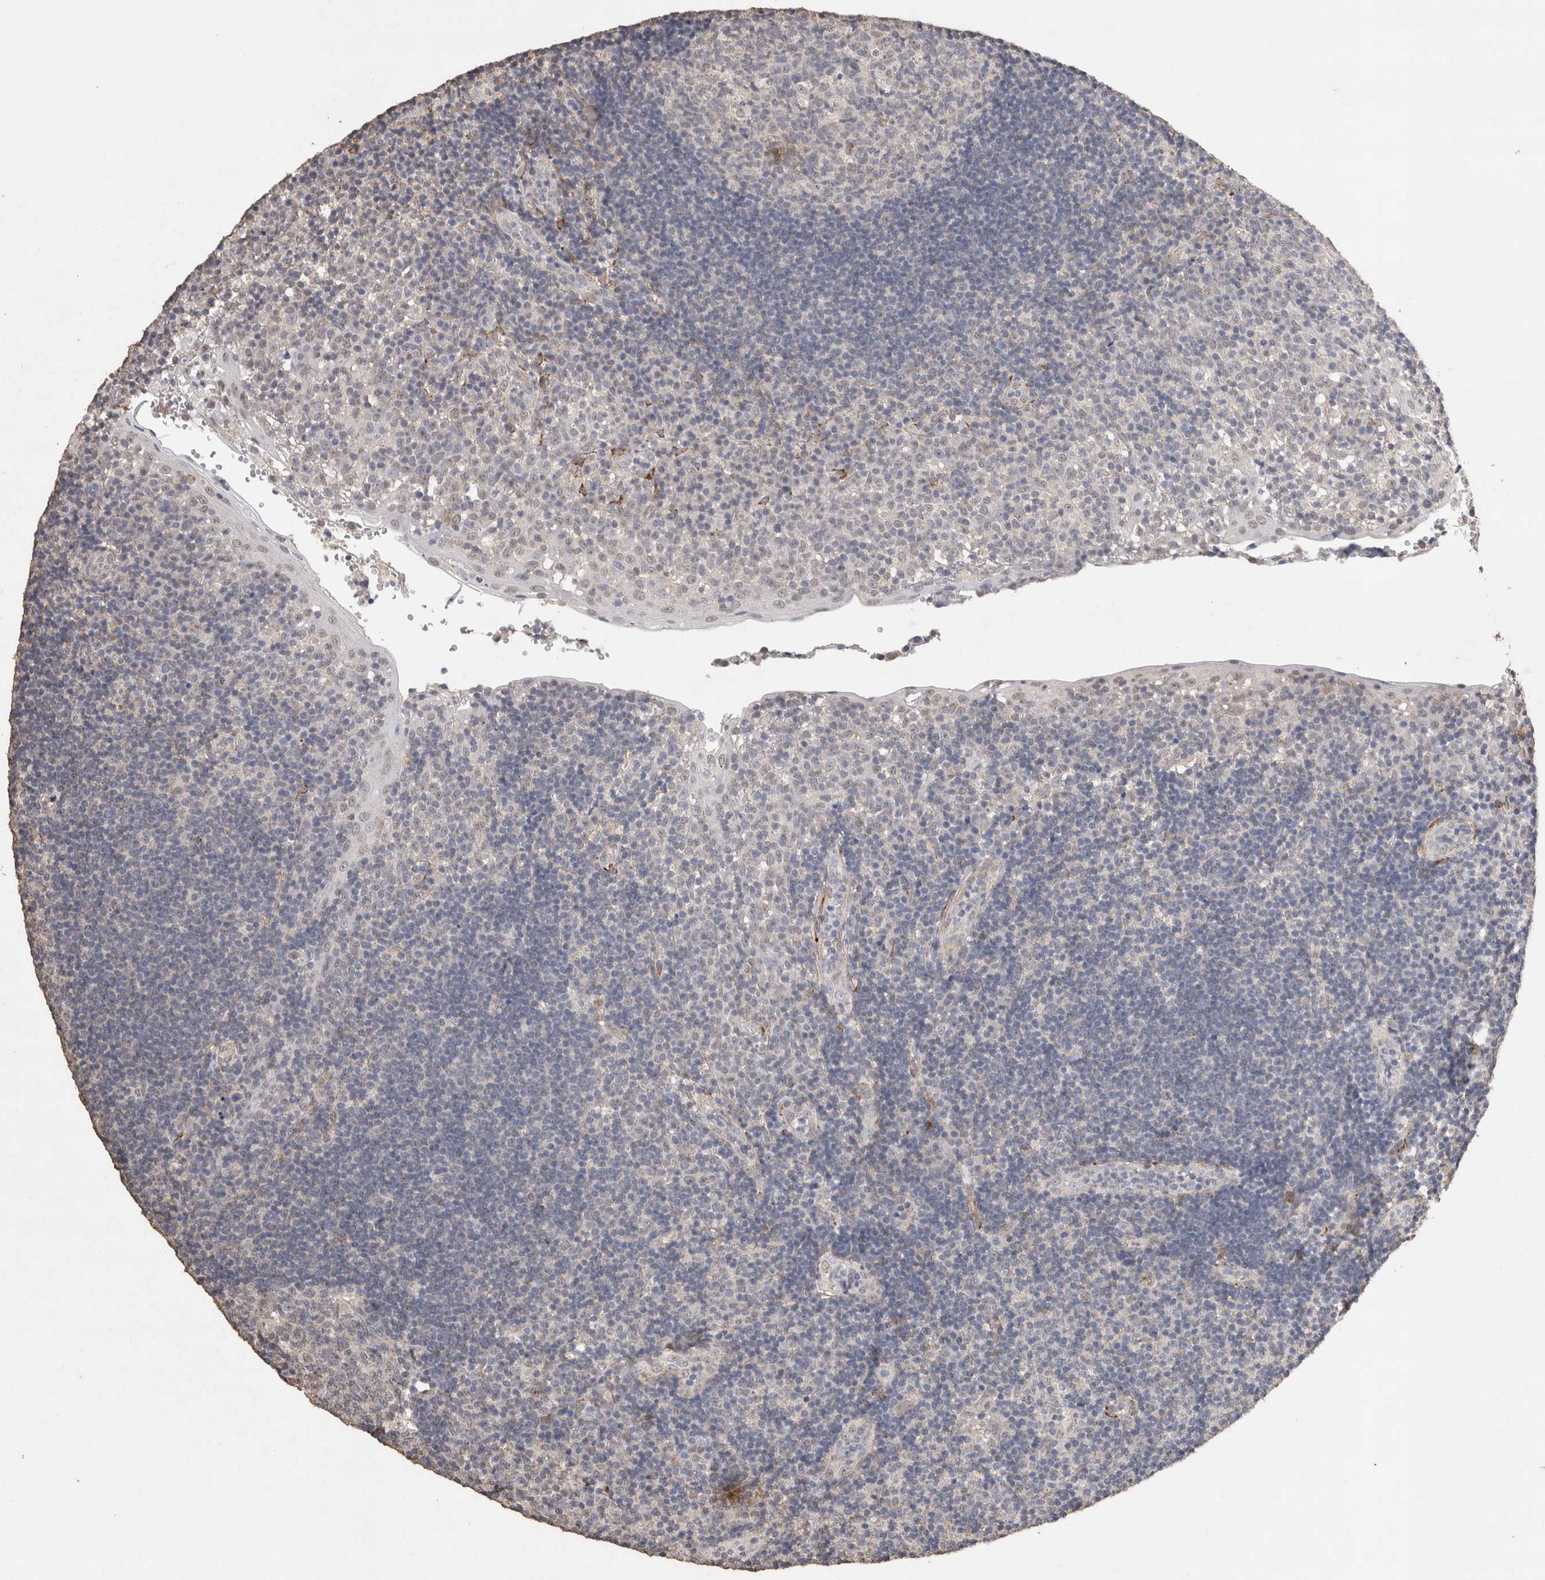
{"staining": {"intensity": "negative", "quantity": "none", "location": "none"}, "tissue": "tonsil", "cell_type": "Germinal center cells", "image_type": "normal", "snomed": [{"axis": "morphology", "description": "Normal tissue, NOS"}, {"axis": "topography", "description": "Tonsil"}], "caption": "IHC of normal human tonsil demonstrates no positivity in germinal center cells.", "gene": "C1QTNF5", "patient": {"sex": "female", "age": 40}}